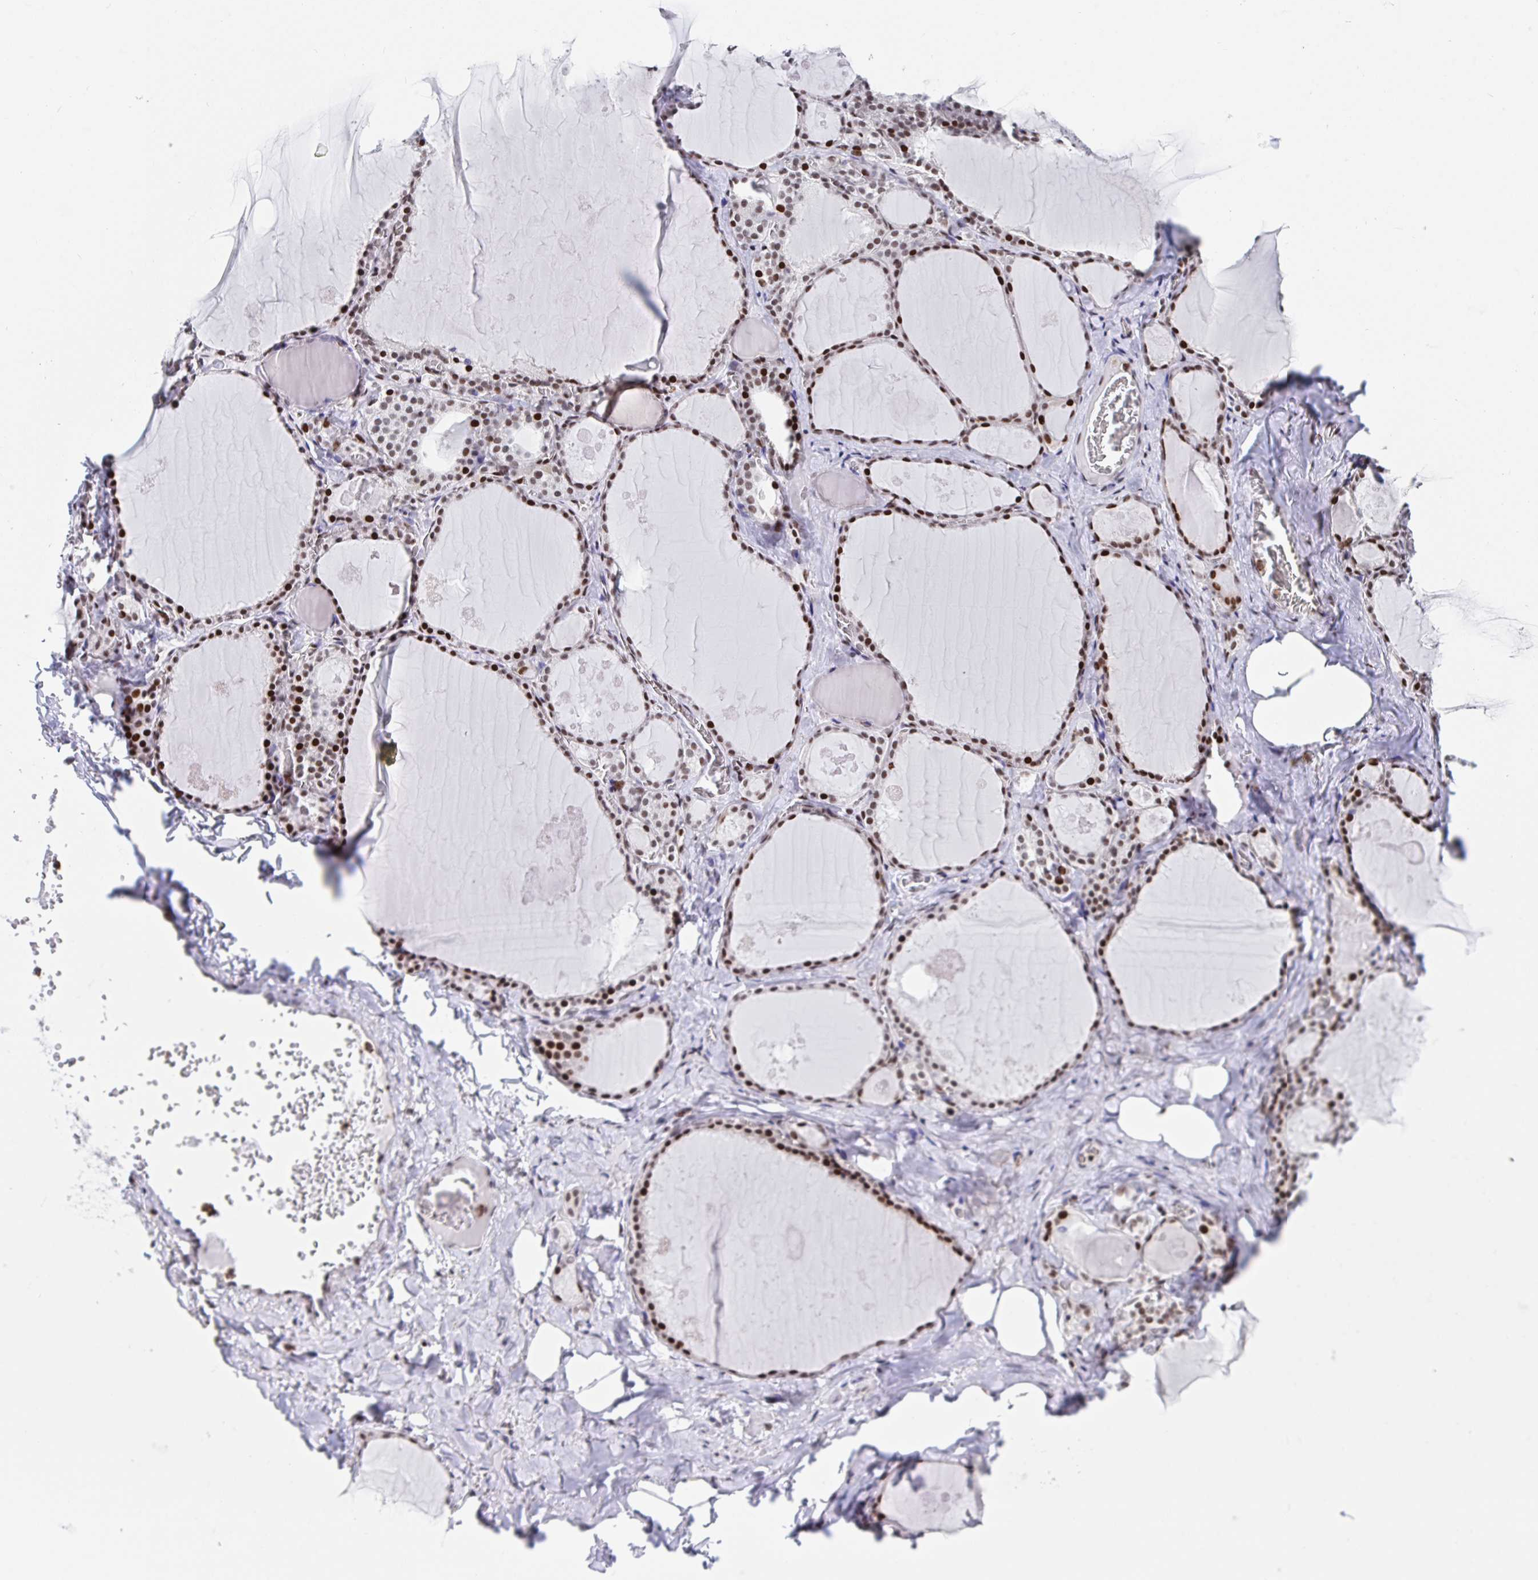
{"staining": {"intensity": "strong", "quantity": ">75%", "location": "nuclear"}, "tissue": "thyroid gland", "cell_type": "Glandular cells", "image_type": "normal", "snomed": [{"axis": "morphology", "description": "Normal tissue, NOS"}, {"axis": "topography", "description": "Thyroid gland"}], "caption": "IHC photomicrograph of unremarkable thyroid gland: human thyroid gland stained using IHC demonstrates high levels of strong protein expression localized specifically in the nuclear of glandular cells, appearing as a nuclear brown color.", "gene": "SETD5", "patient": {"sex": "male", "age": 56}}